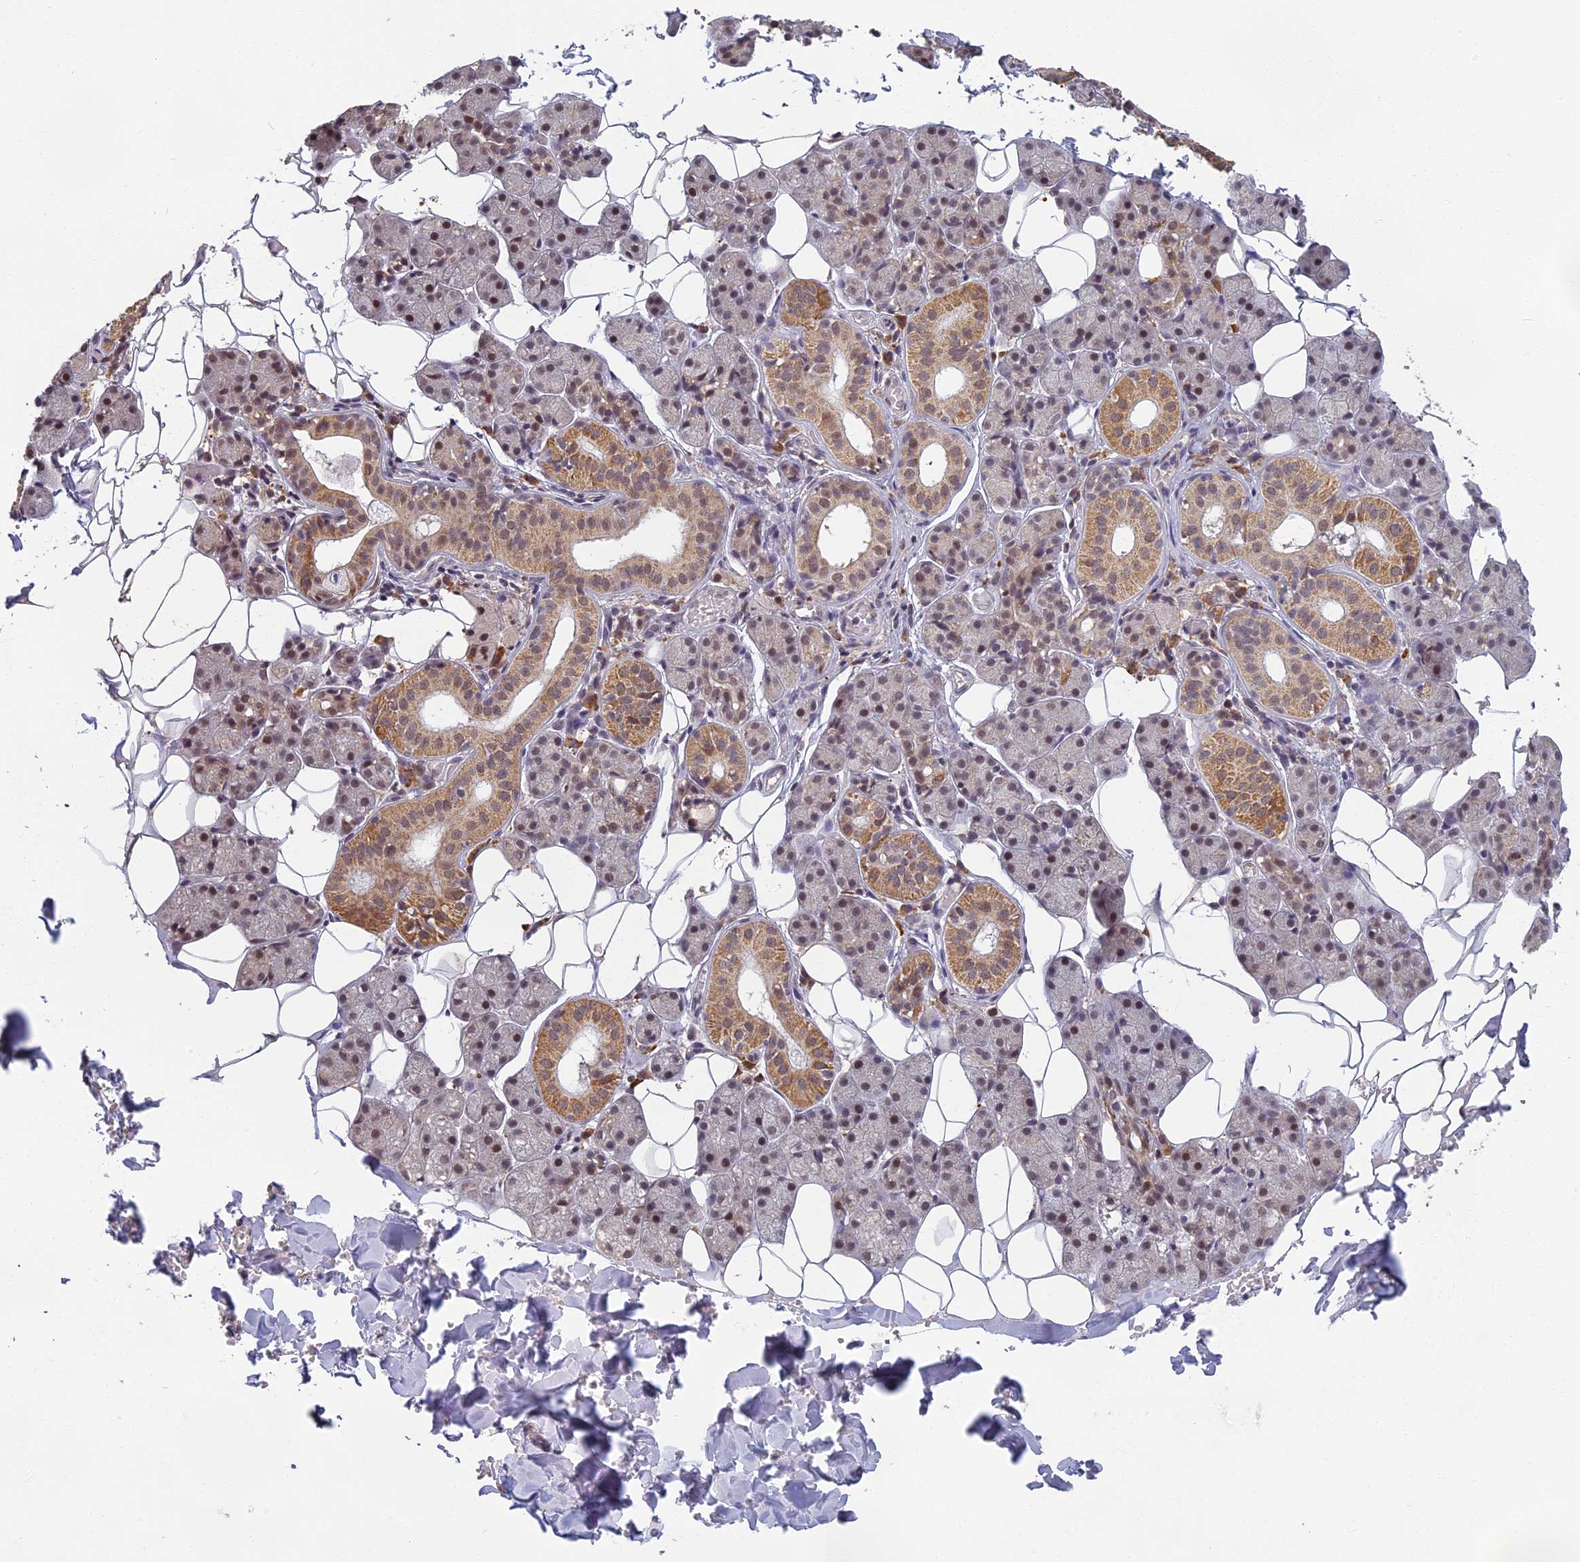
{"staining": {"intensity": "moderate", "quantity": "25%-75%", "location": "cytoplasmic/membranous,nuclear"}, "tissue": "salivary gland", "cell_type": "Glandular cells", "image_type": "normal", "snomed": [{"axis": "morphology", "description": "Normal tissue, NOS"}, {"axis": "topography", "description": "Salivary gland"}], "caption": "Salivary gland stained with immunohistochemistry (IHC) shows moderate cytoplasmic/membranous,nuclear expression in approximately 25%-75% of glandular cells. (brown staining indicates protein expression, while blue staining denotes nuclei).", "gene": "MORF4L1", "patient": {"sex": "female", "age": 33}}